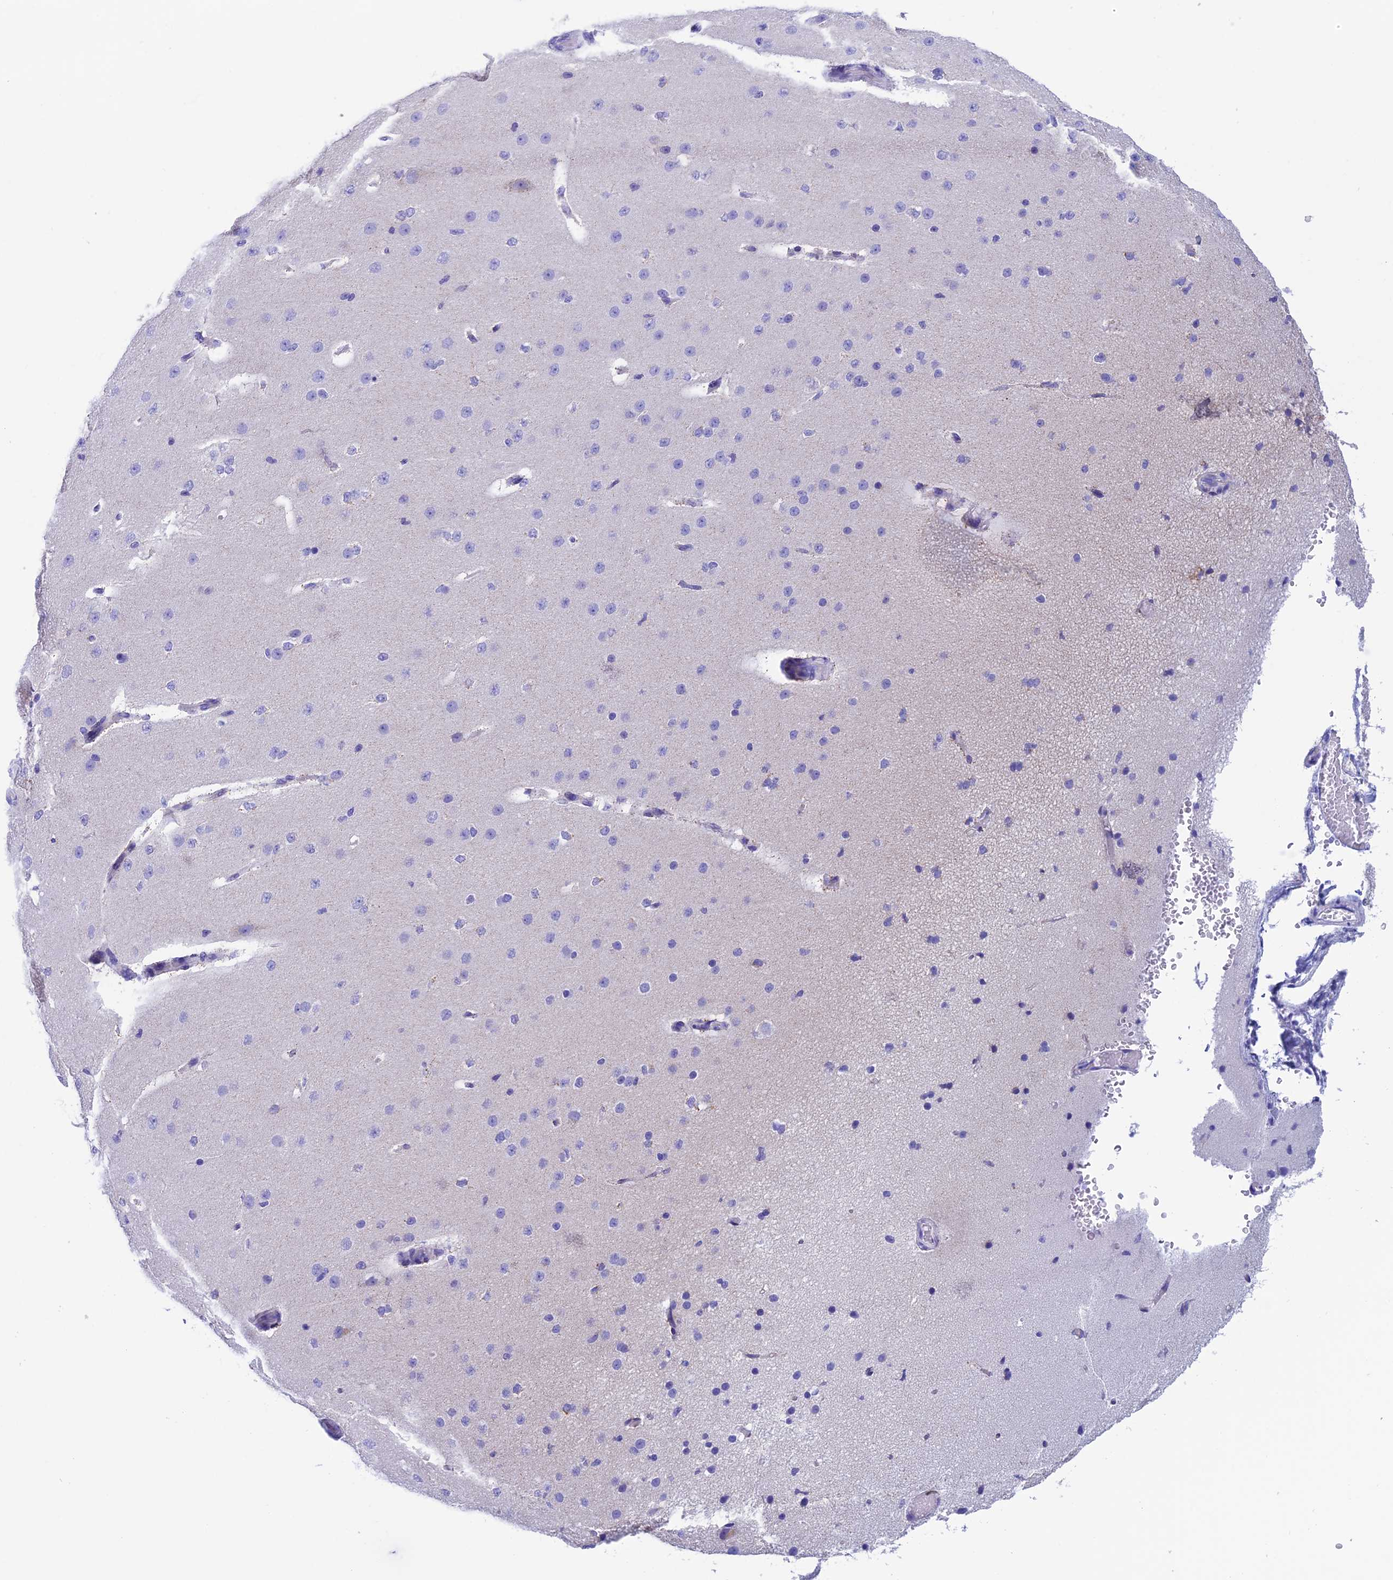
{"staining": {"intensity": "negative", "quantity": "none", "location": "none"}, "tissue": "cerebral cortex", "cell_type": "Endothelial cells", "image_type": "normal", "snomed": [{"axis": "morphology", "description": "Normal tissue, NOS"}, {"axis": "morphology", "description": "Developmental malformation"}, {"axis": "topography", "description": "Cerebral cortex"}], "caption": "There is no significant staining in endothelial cells of cerebral cortex. The staining is performed using DAB brown chromogen with nuclei counter-stained in using hematoxylin.", "gene": "NXPE4", "patient": {"sex": "female", "age": 30}}